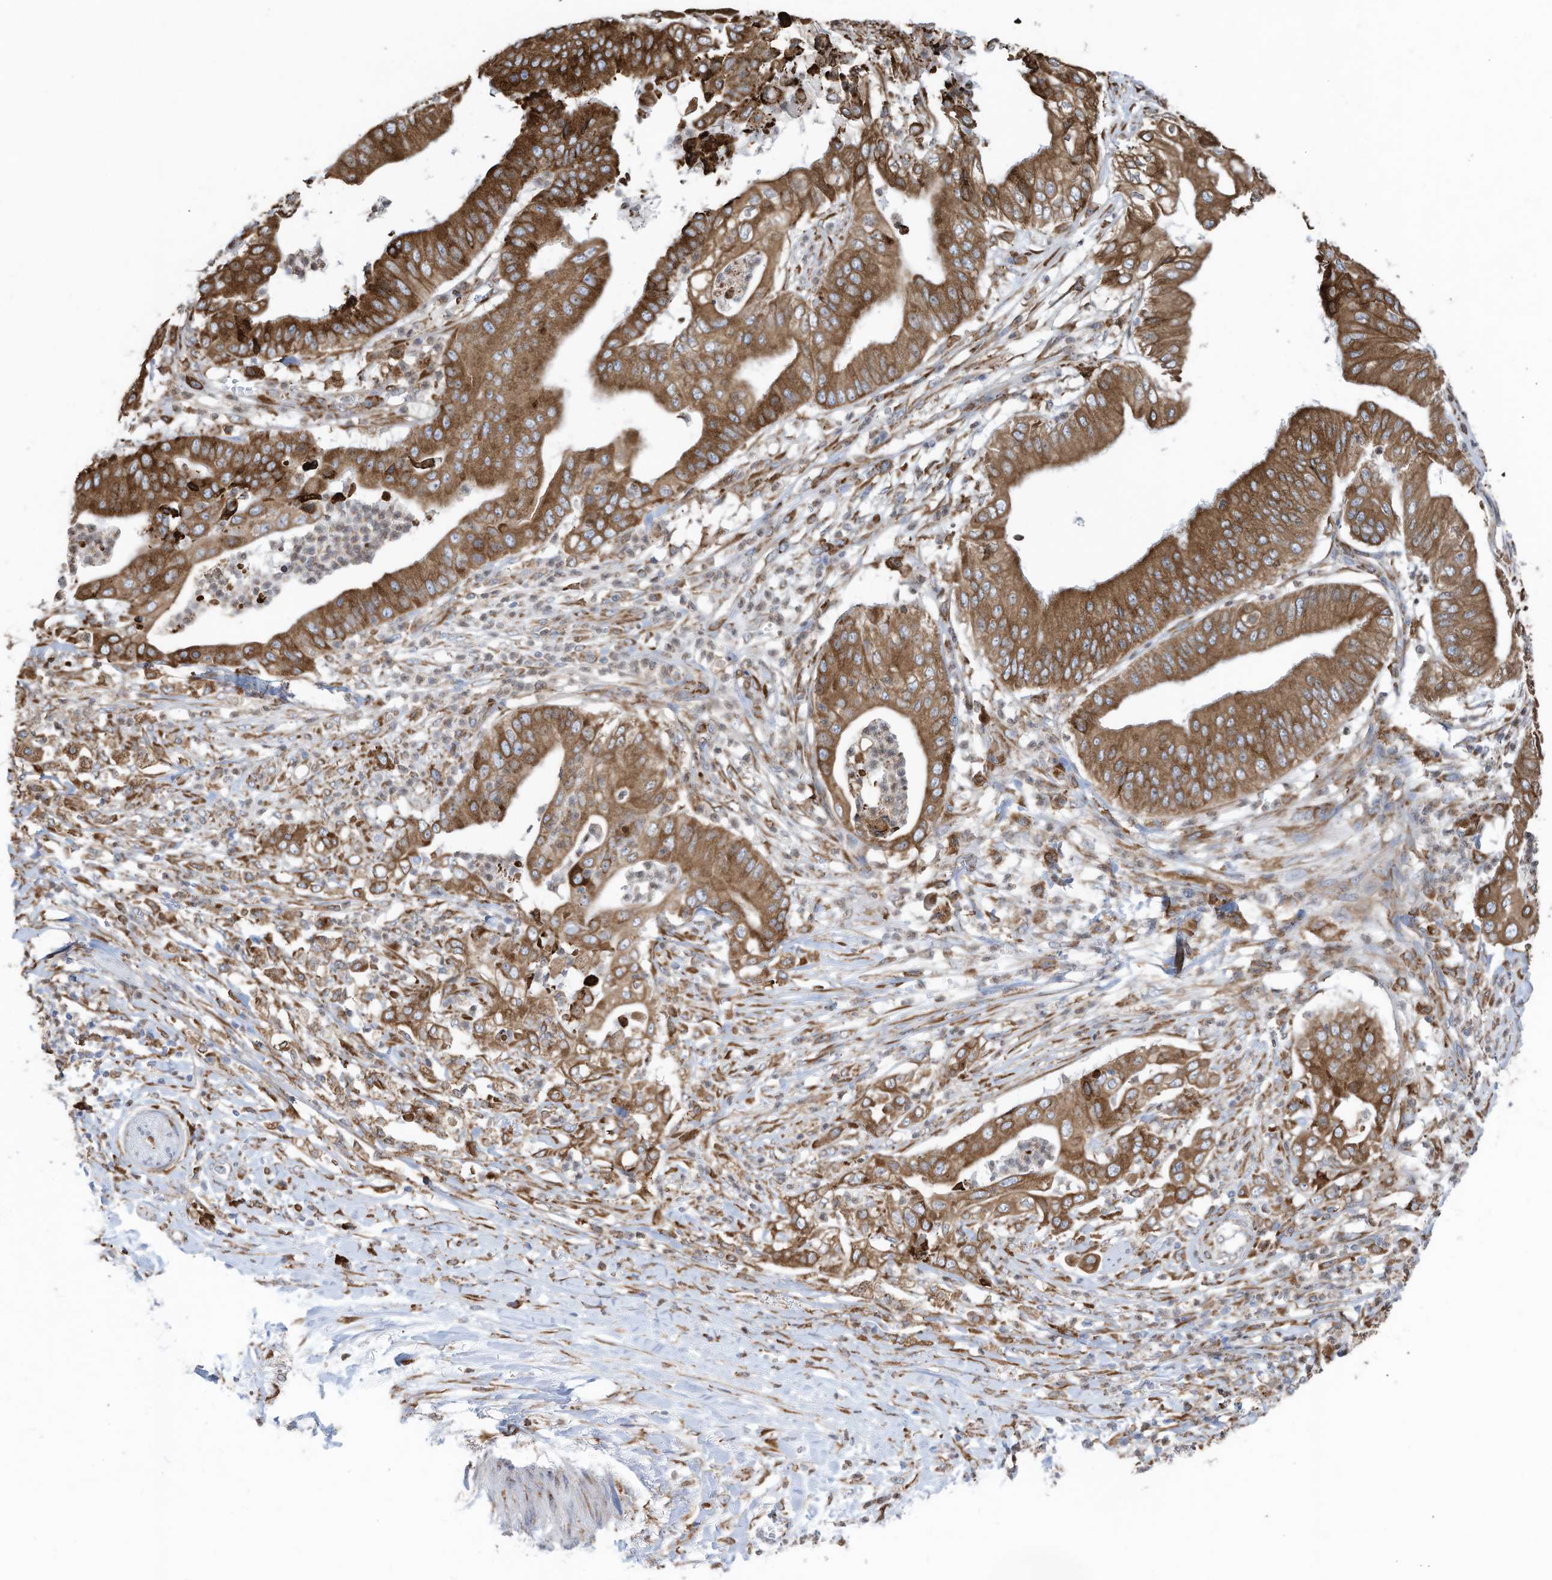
{"staining": {"intensity": "strong", "quantity": ">75%", "location": "cytoplasmic/membranous"}, "tissue": "pancreatic cancer", "cell_type": "Tumor cells", "image_type": "cancer", "snomed": [{"axis": "morphology", "description": "Adenocarcinoma, NOS"}, {"axis": "topography", "description": "Pancreas"}], "caption": "Immunohistochemistry (IHC) image of human pancreatic adenocarcinoma stained for a protein (brown), which exhibits high levels of strong cytoplasmic/membranous expression in approximately >75% of tumor cells.", "gene": "ZNF354C", "patient": {"sex": "female", "age": 77}}